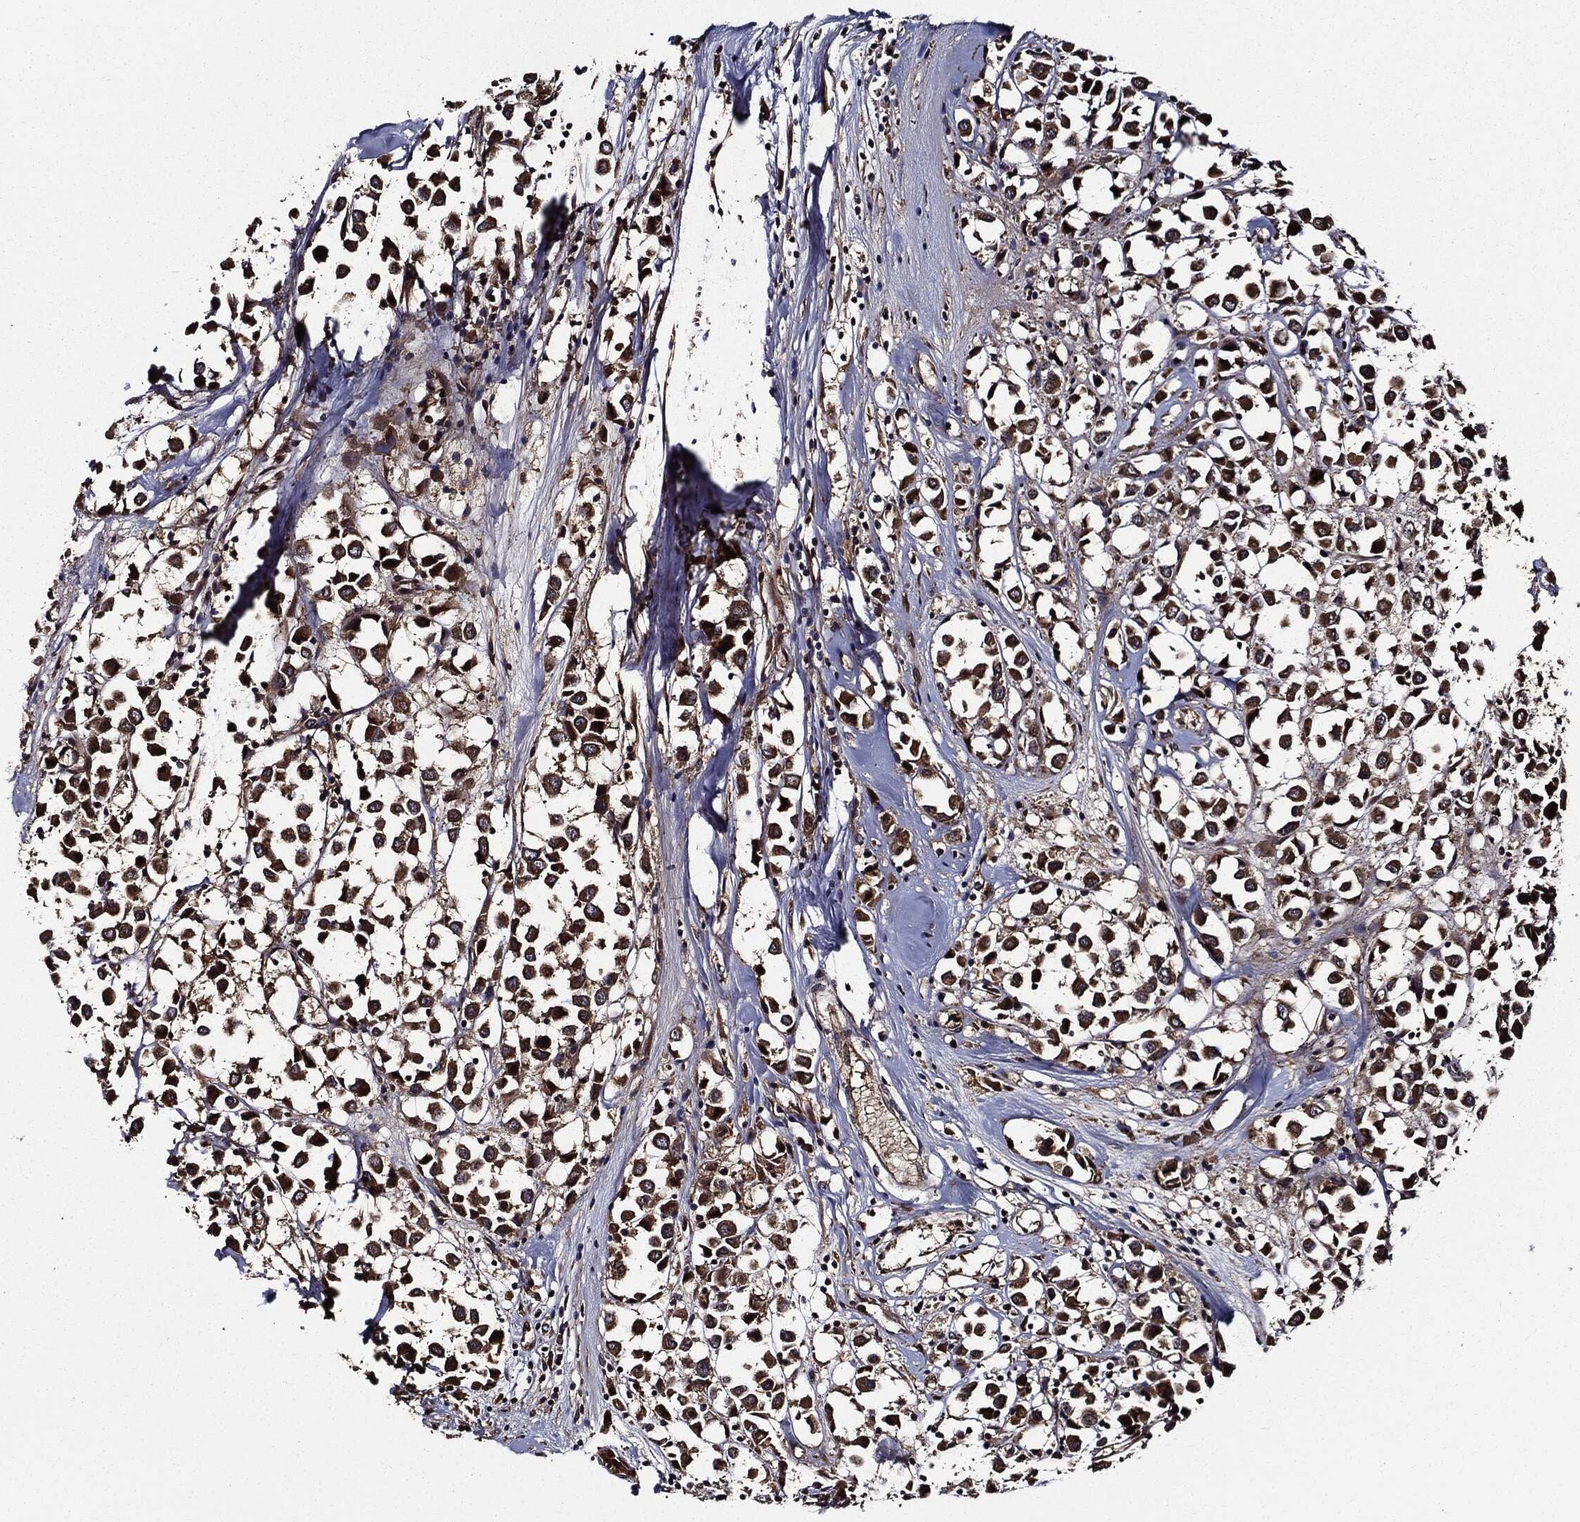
{"staining": {"intensity": "strong", "quantity": ">75%", "location": "cytoplasmic/membranous"}, "tissue": "breast cancer", "cell_type": "Tumor cells", "image_type": "cancer", "snomed": [{"axis": "morphology", "description": "Duct carcinoma"}, {"axis": "topography", "description": "Breast"}], "caption": "The photomicrograph displays immunohistochemical staining of breast cancer. There is strong cytoplasmic/membranous positivity is appreciated in about >75% of tumor cells.", "gene": "HTT", "patient": {"sex": "female", "age": 61}}